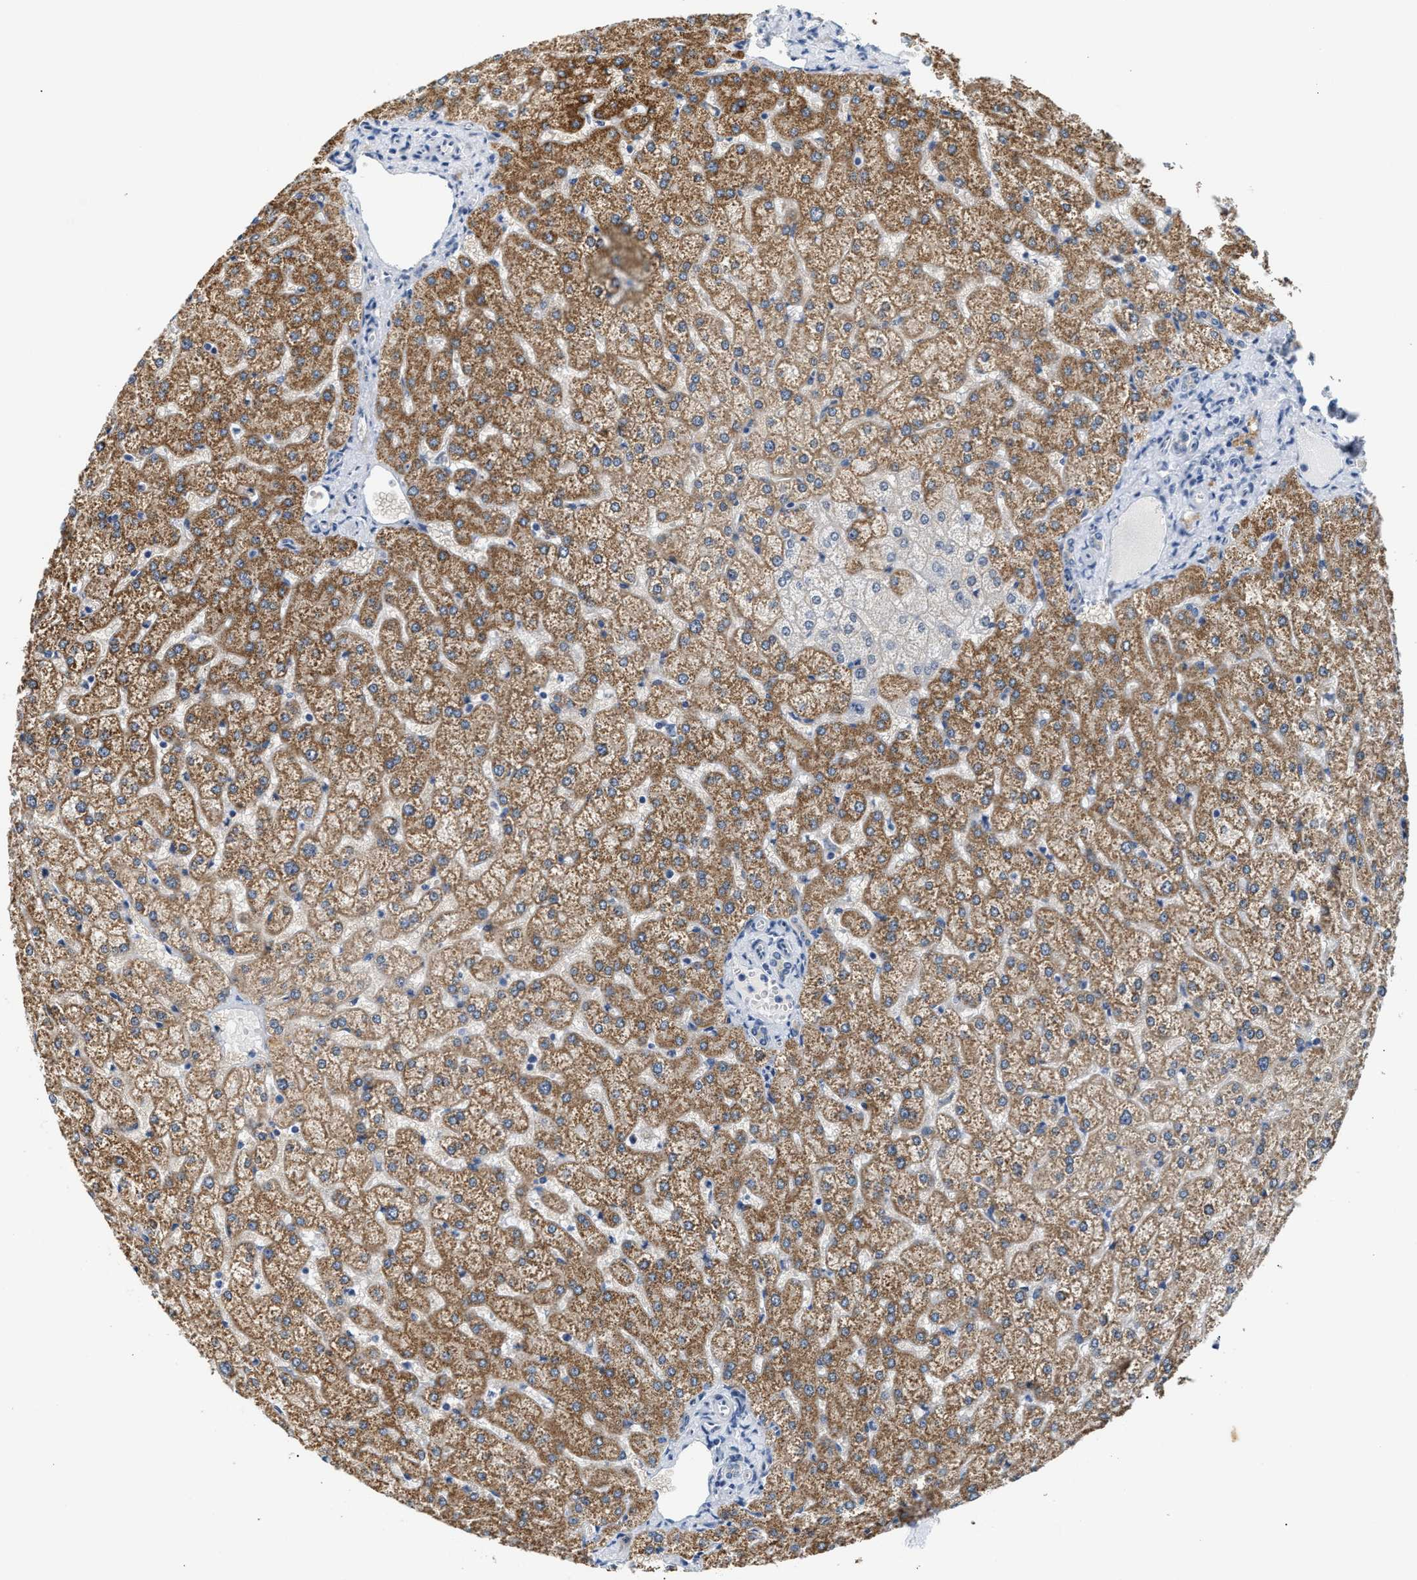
{"staining": {"intensity": "negative", "quantity": "none", "location": "none"}, "tissue": "liver", "cell_type": "Cholangiocytes", "image_type": "normal", "snomed": [{"axis": "morphology", "description": "Normal tissue, NOS"}, {"axis": "topography", "description": "Liver"}], "caption": "Cholangiocytes show no significant protein staining in benign liver.", "gene": "PPM1H", "patient": {"sex": "female", "age": 32}}